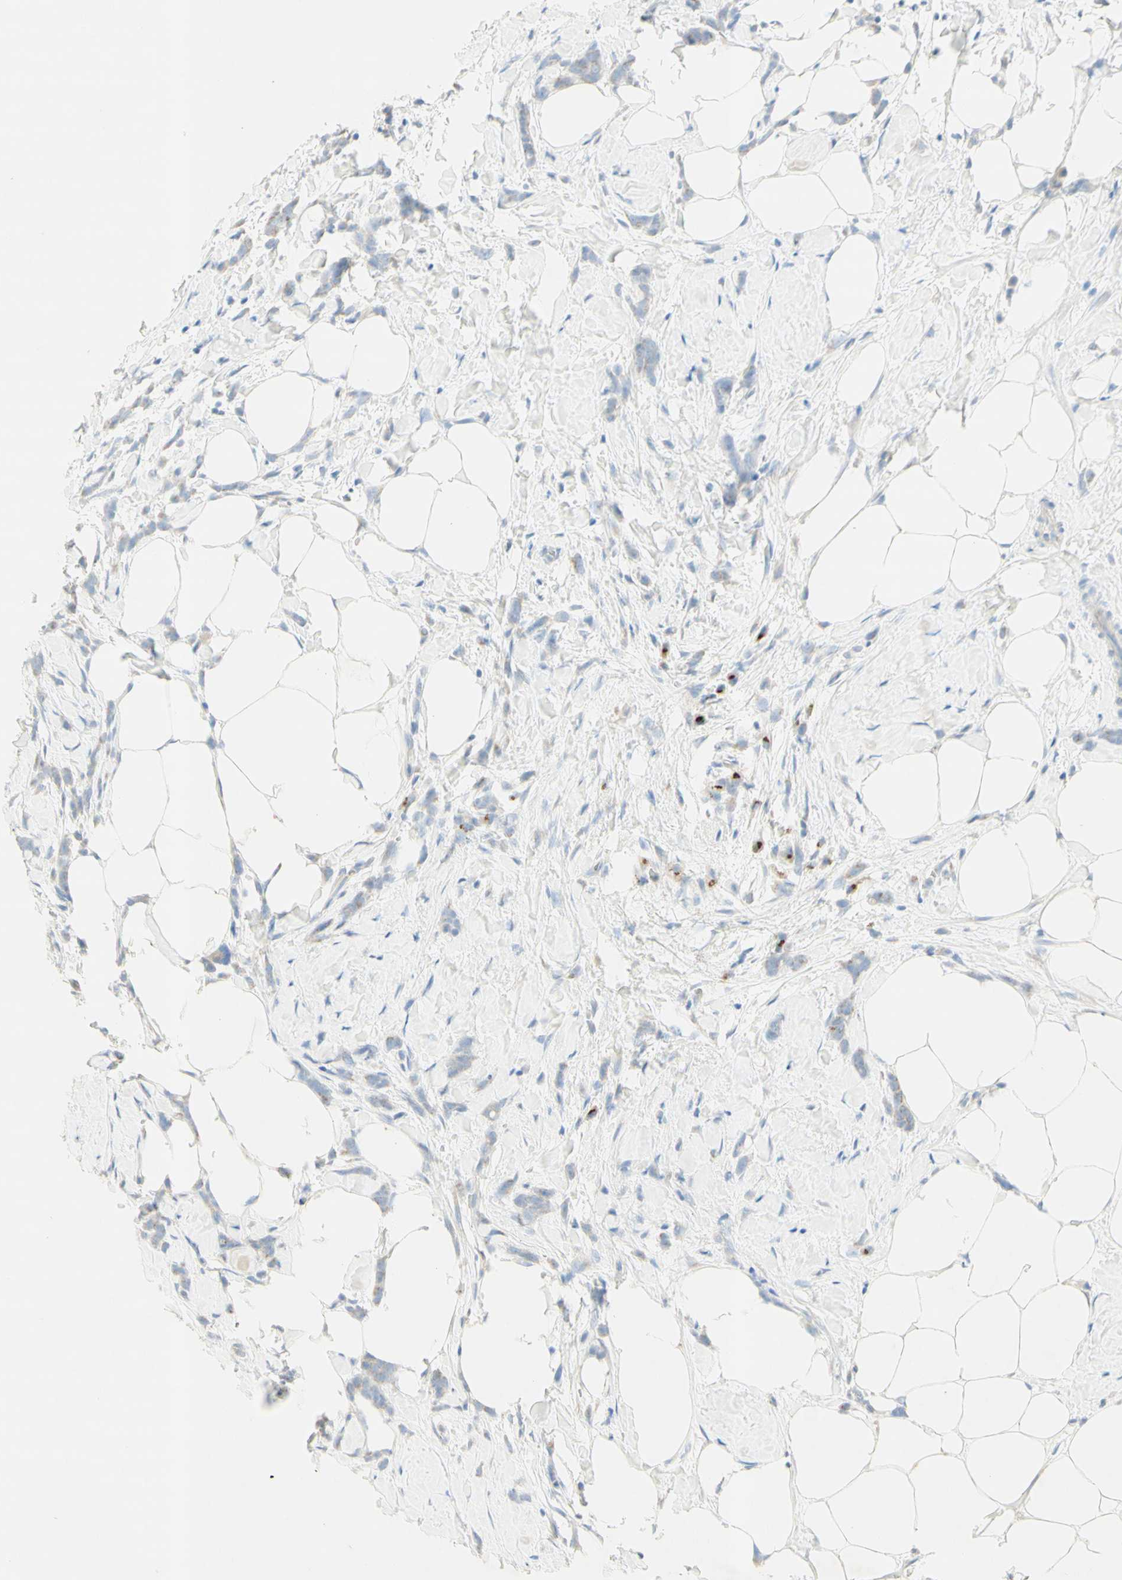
{"staining": {"intensity": "weak", "quantity": "<25%", "location": "cytoplasmic/membranous"}, "tissue": "breast cancer", "cell_type": "Tumor cells", "image_type": "cancer", "snomed": [{"axis": "morphology", "description": "Lobular carcinoma, in situ"}, {"axis": "morphology", "description": "Lobular carcinoma"}, {"axis": "topography", "description": "Breast"}], "caption": "The image displays no staining of tumor cells in breast cancer (lobular carcinoma).", "gene": "MANEA", "patient": {"sex": "female", "age": 41}}